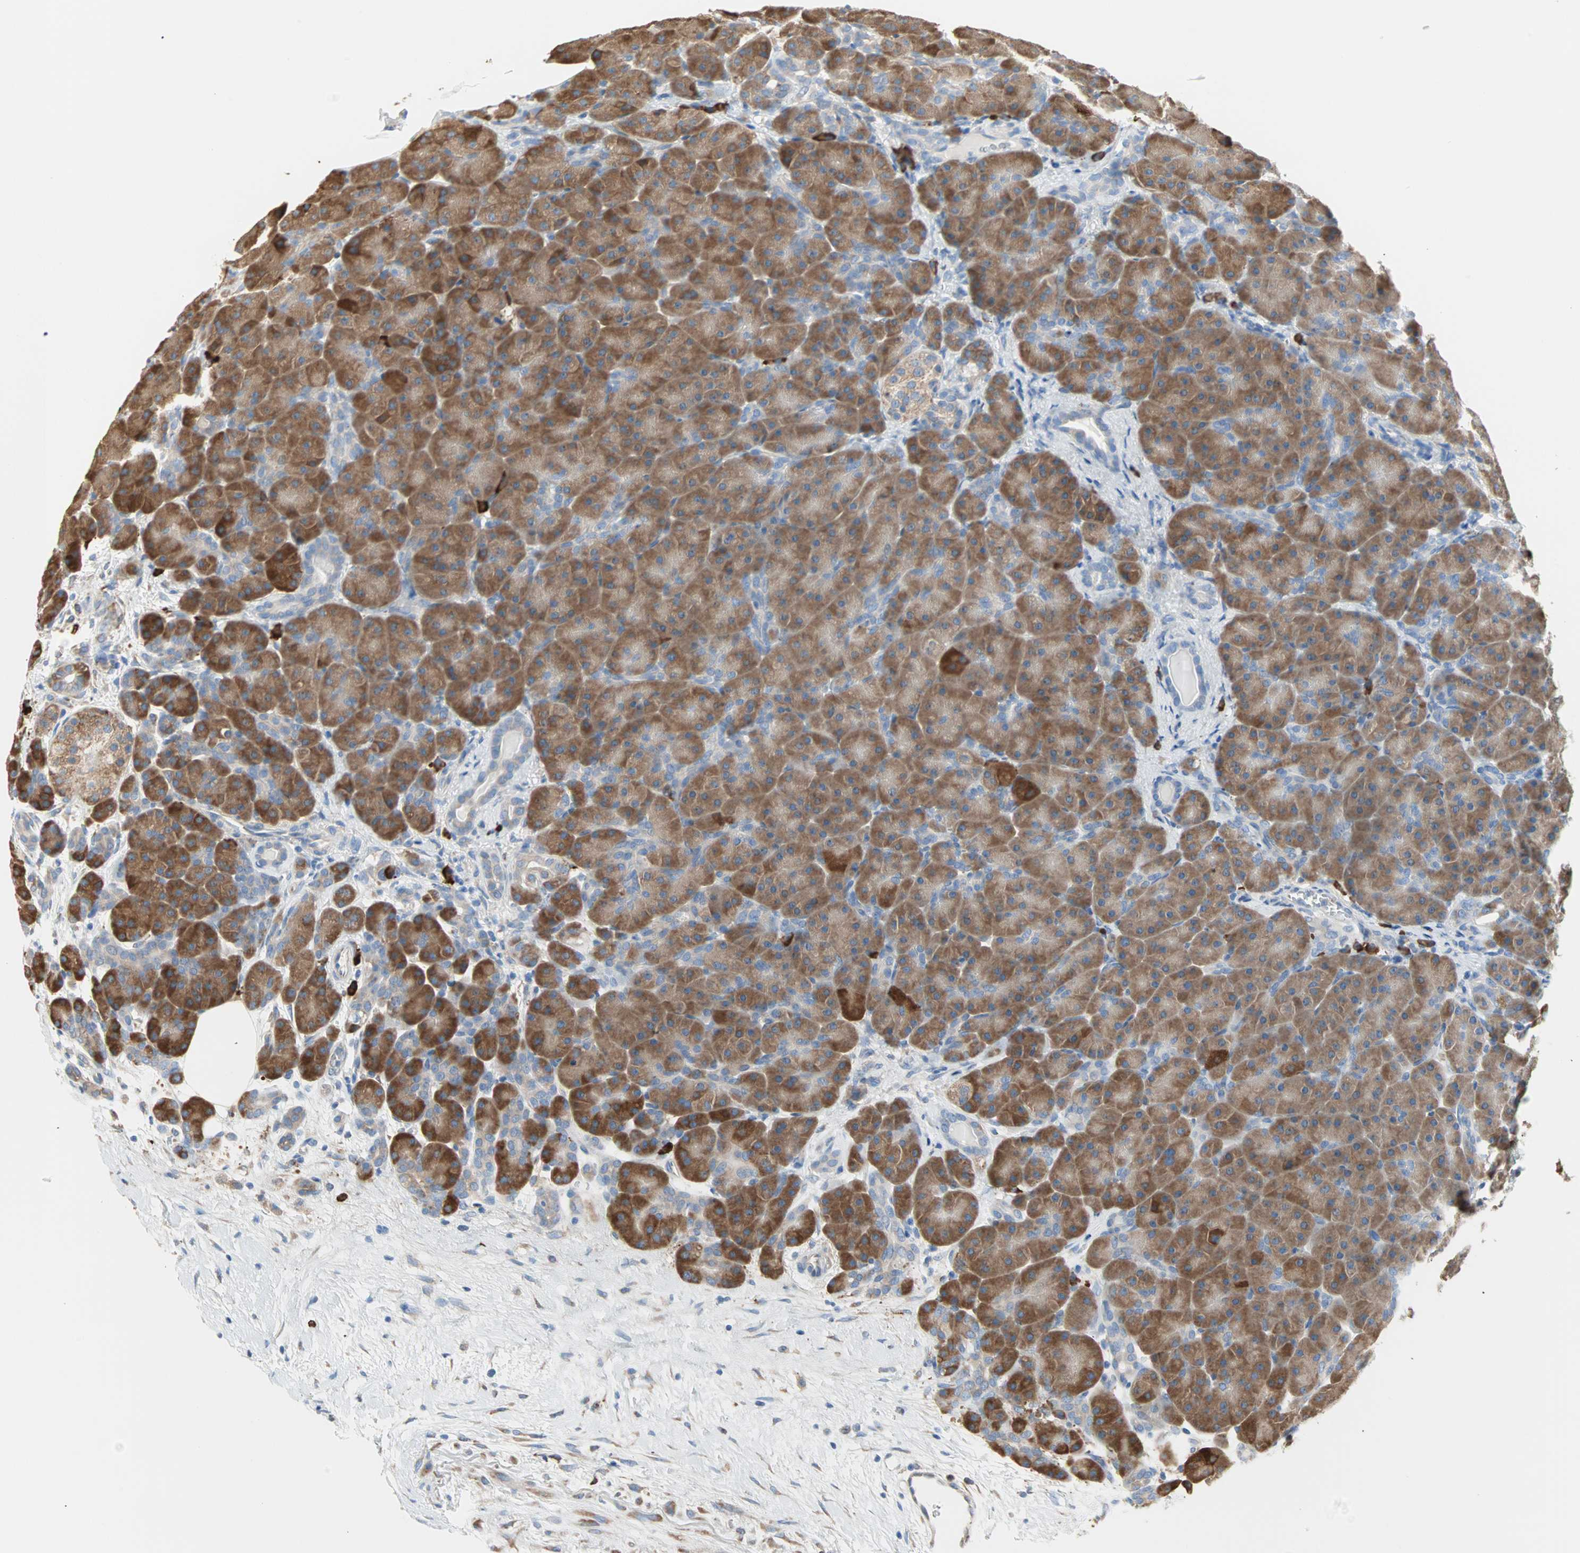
{"staining": {"intensity": "weak", "quantity": ">75%", "location": "cytoplasmic/membranous"}, "tissue": "pancreas", "cell_type": "Exocrine glandular cells", "image_type": "normal", "snomed": [{"axis": "morphology", "description": "Normal tissue, NOS"}, {"axis": "topography", "description": "Pancreas"}], "caption": "Protein analysis of normal pancreas reveals weak cytoplasmic/membranous staining in about >75% of exocrine glandular cells. (DAB IHC with brightfield microscopy, high magnification).", "gene": "PLCXD1", "patient": {"sex": "male", "age": 66}}